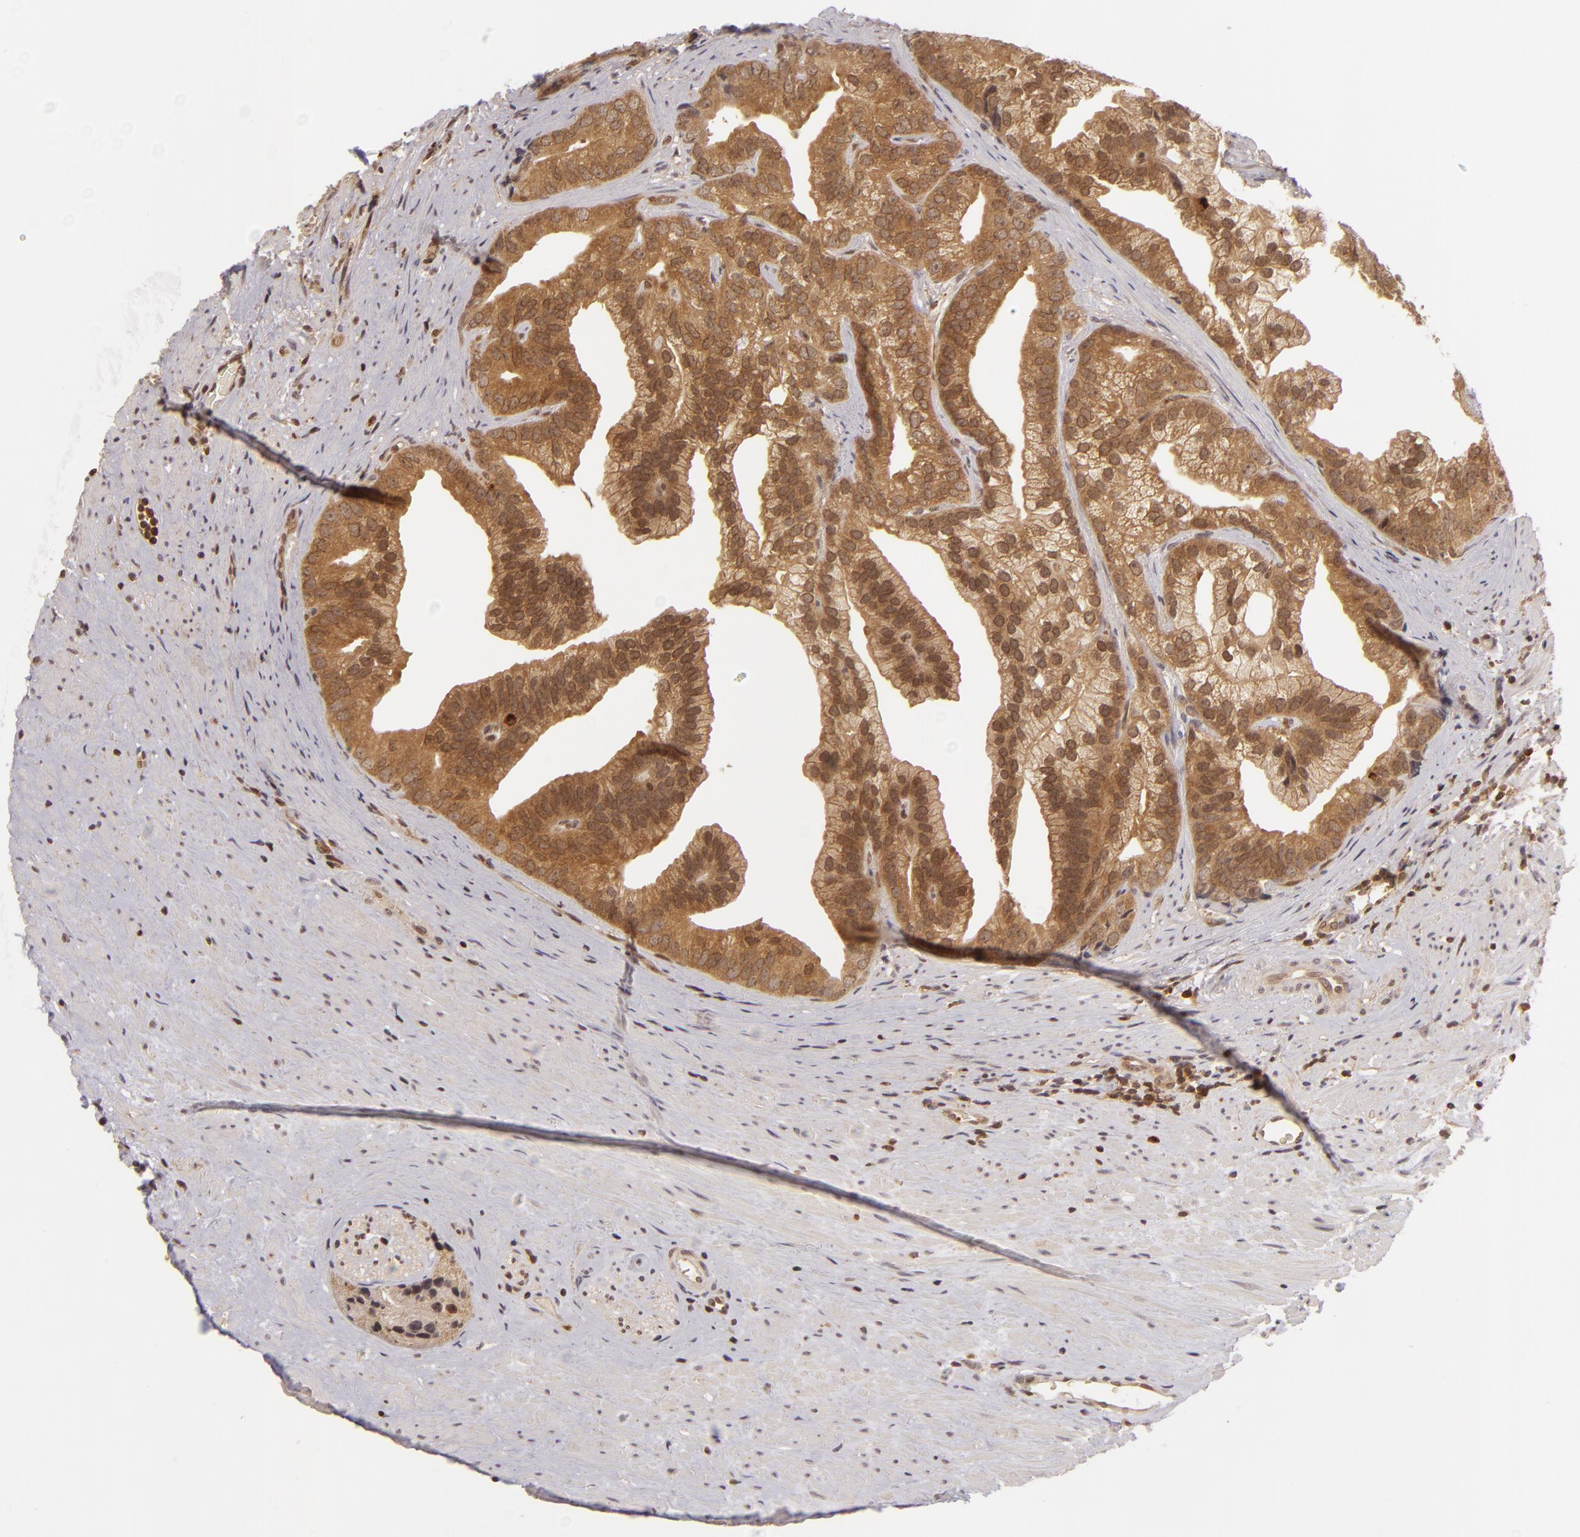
{"staining": {"intensity": "strong", "quantity": ">75%", "location": "cytoplasmic/membranous"}, "tissue": "prostate cancer", "cell_type": "Tumor cells", "image_type": "cancer", "snomed": [{"axis": "morphology", "description": "Adenocarcinoma, Low grade"}, {"axis": "topography", "description": "Prostate"}], "caption": "Human prostate cancer (low-grade adenocarcinoma) stained with a protein marker reveals strong staining in tumor cells.", "gene": "ZBTB33", "patient": {"sex": "male", "age": 71}}